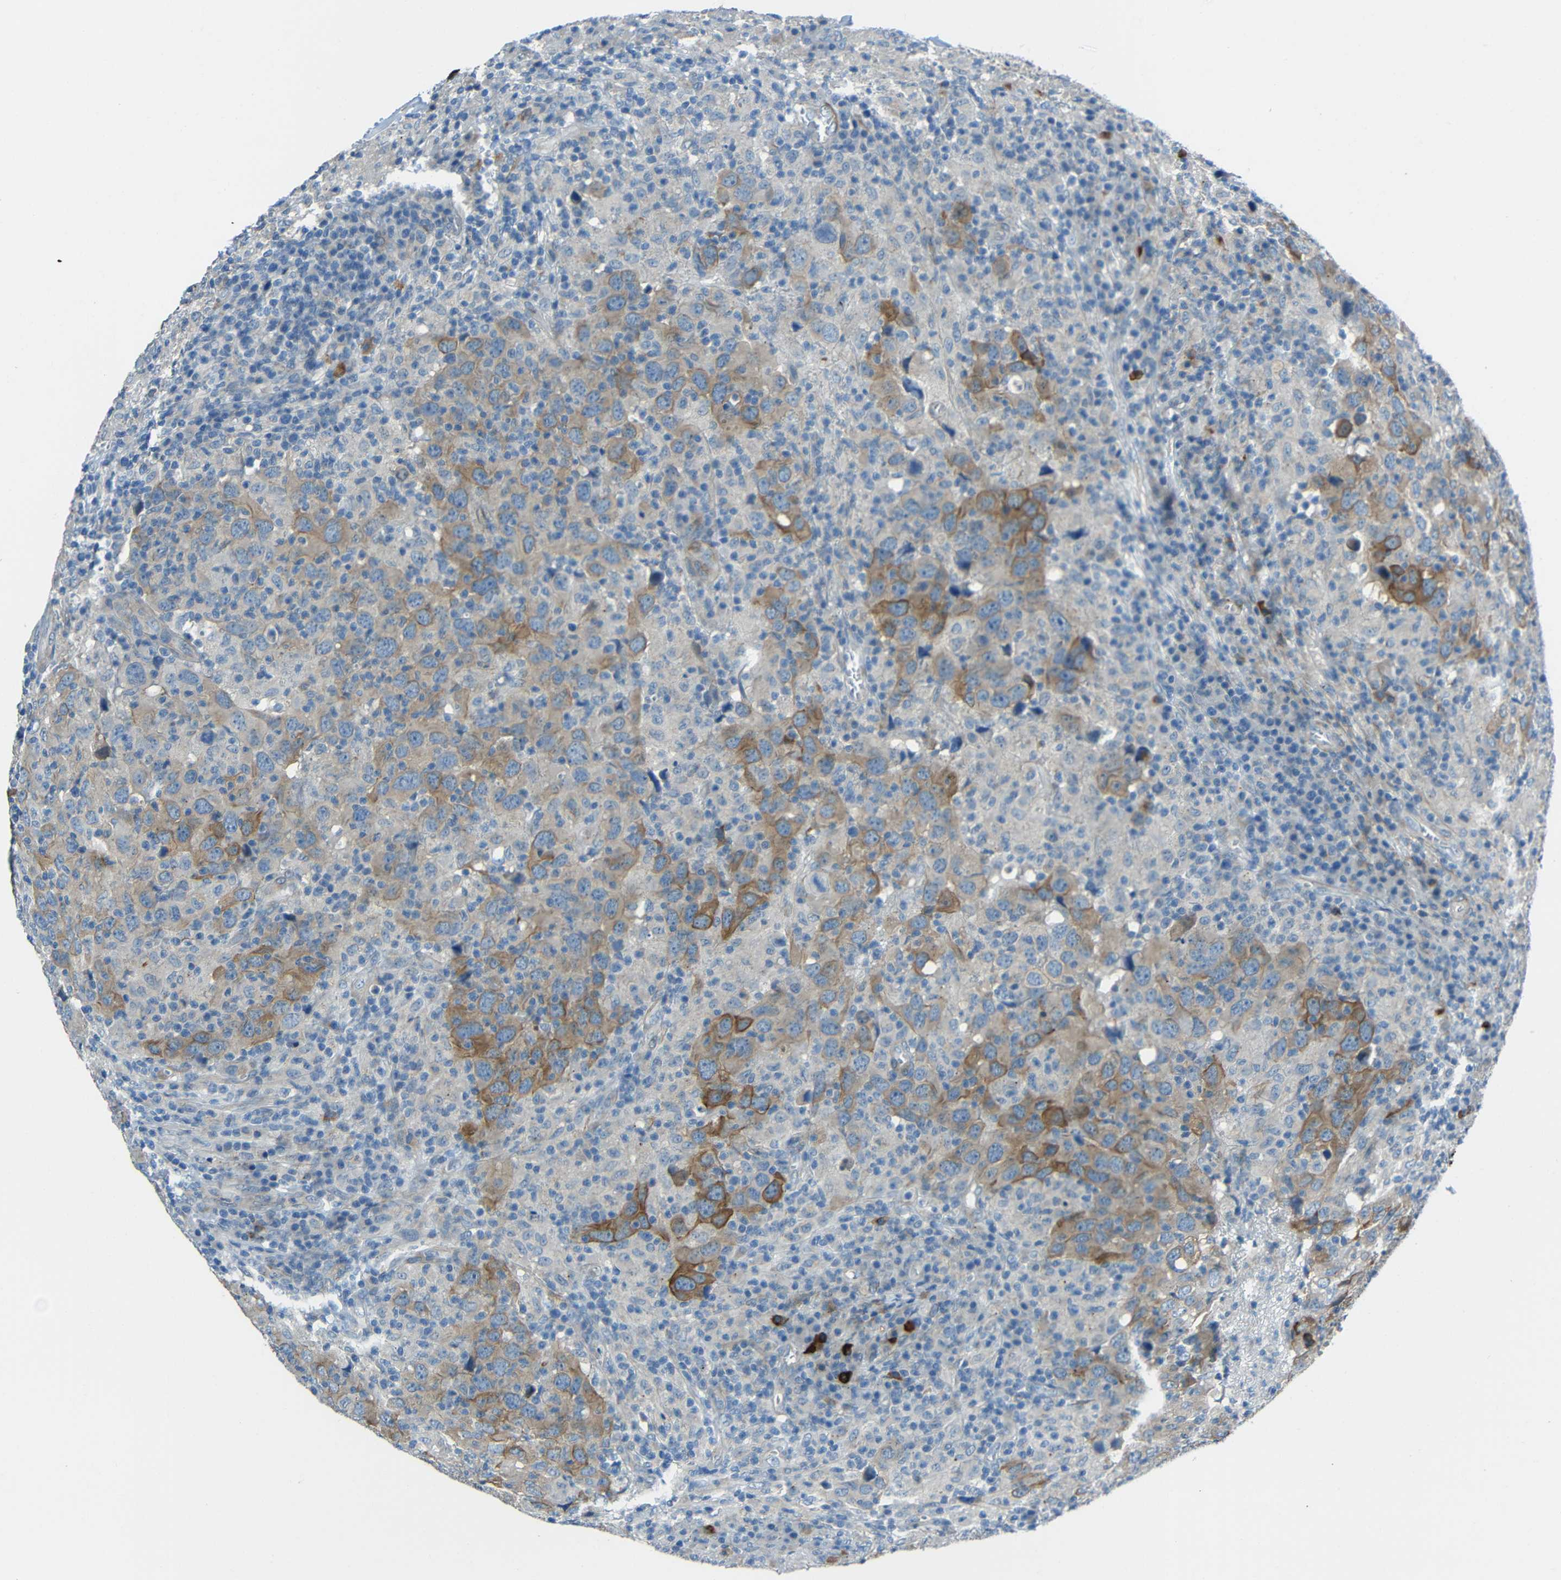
{"staining": {"intensity": "moderate", "quantity": "25%-75%", "location": "cytoplasmic/membranous"}, "tissue": "head and neck cancer", "cell_type": "Tumor cells", "image_type": "cancer", "snomed": [{"axis": "morphology", "description": "Adenocarcinoma, NOS"}, {"axis": "topography", "description": "Salivary gland"}, {"axis": "topography", "description": "Head-Neck"}], "caption": "A high-resolution photomicrograph shows immunohistochemistry (IHC) staining of head and neck adenocarcinoma, which shows moderate cytoplasmic/membranous expression in approximately 25%-75% of tumor cells. (brown staining indicates protein expression, while blue staining denotes nuclei).", "gene": "DCLK1", "patient": {"sex": "female", "age": 65}}